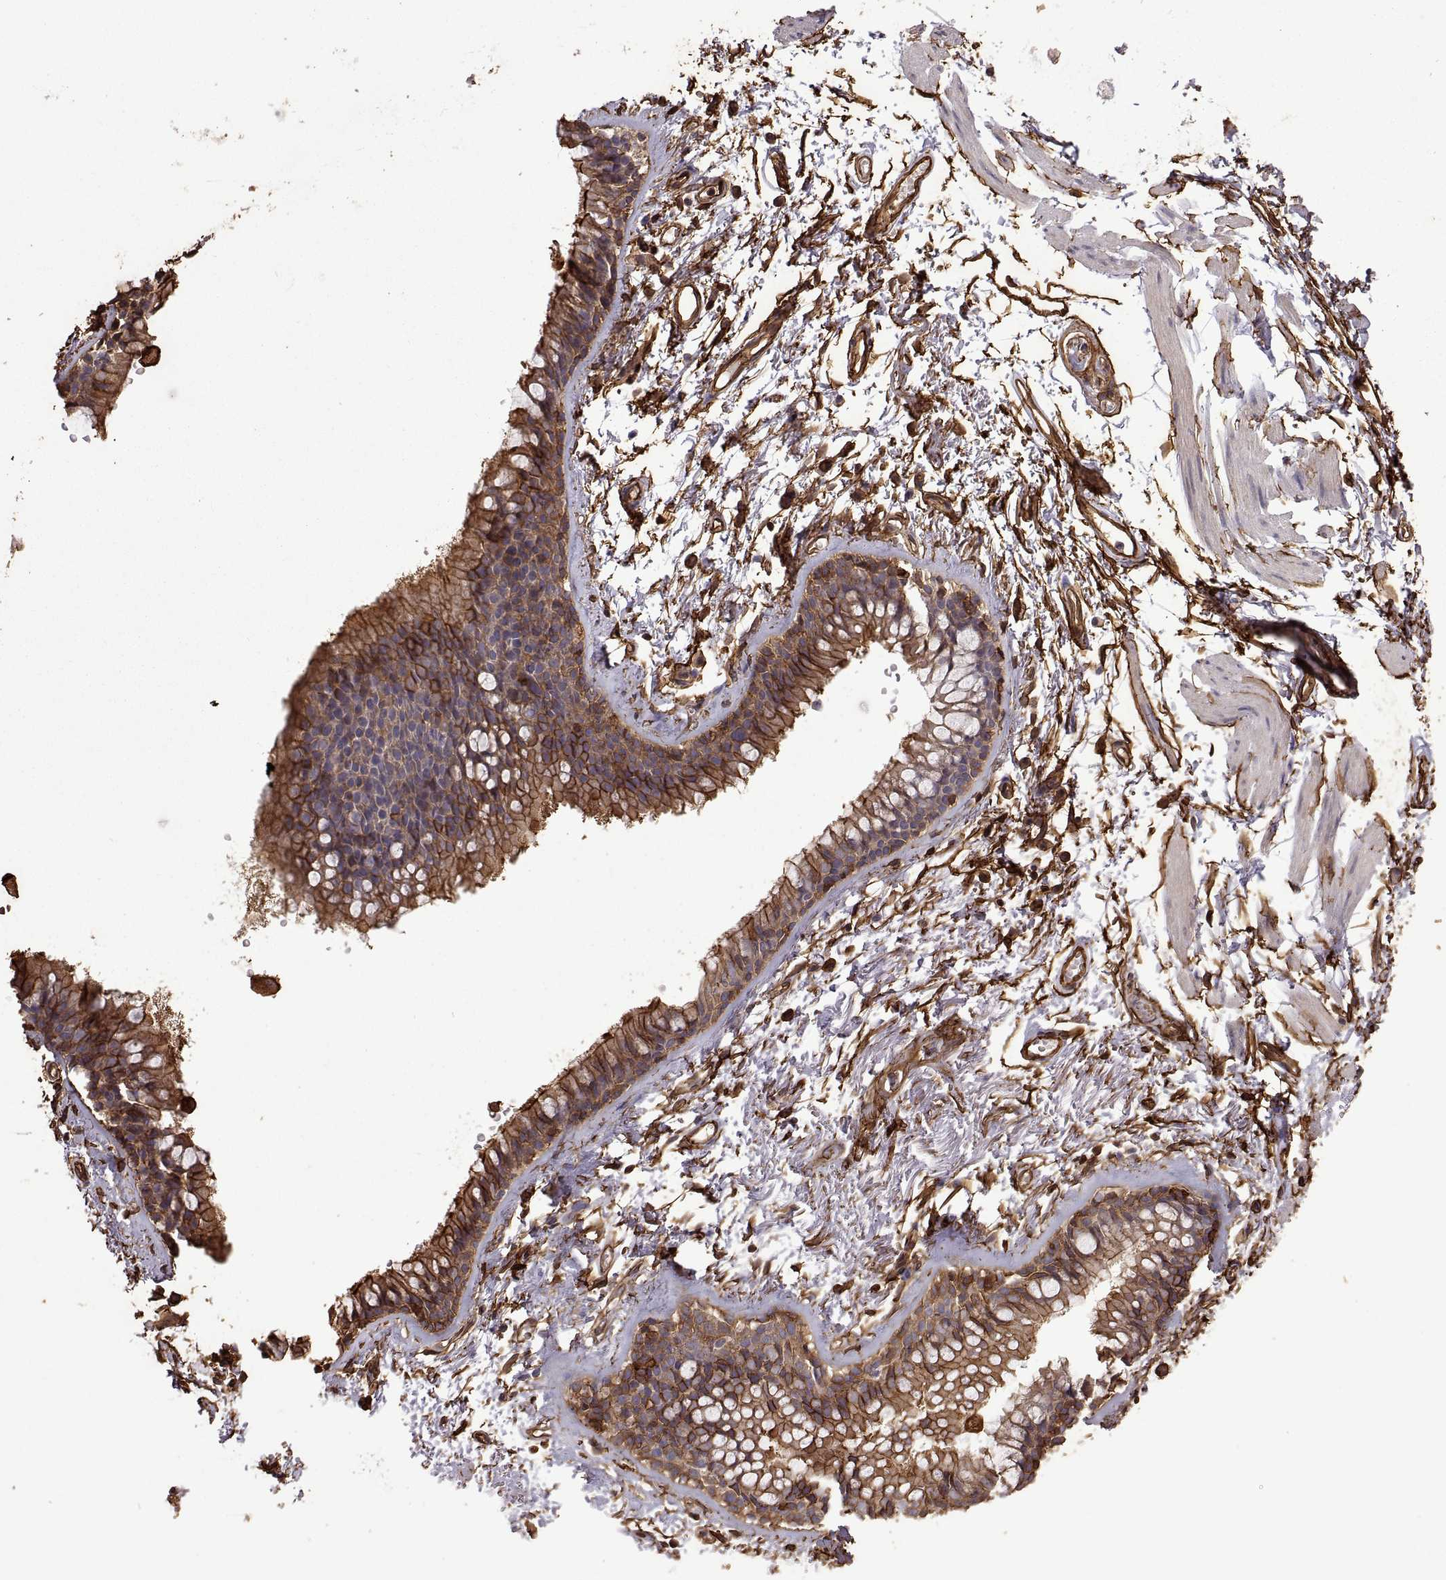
{"staining": {"intensity": "strong", "quantity": "25%-75%", "location": "cytoplasmic/membranous"}, "tissue": "soft tissue", "cell_type": "Fibroblasts", "image_type": "normal", "snomed": [{"axis": "morphology", "description": "Normal tissue, NOS"}, {"axis": "topography", "description": "Cartilage tissue"}, {"axis": "topography", "description": "Bronchus"}], "caption": "Unremarkable soft tissue was stained to show a protein in brown. There is high levels of strong cytoplasmic/membranous staining in approximately 25%-75% of fibroblasts.", "gene": "S100A10", "patient": {"sex": "female", "age": 79}}